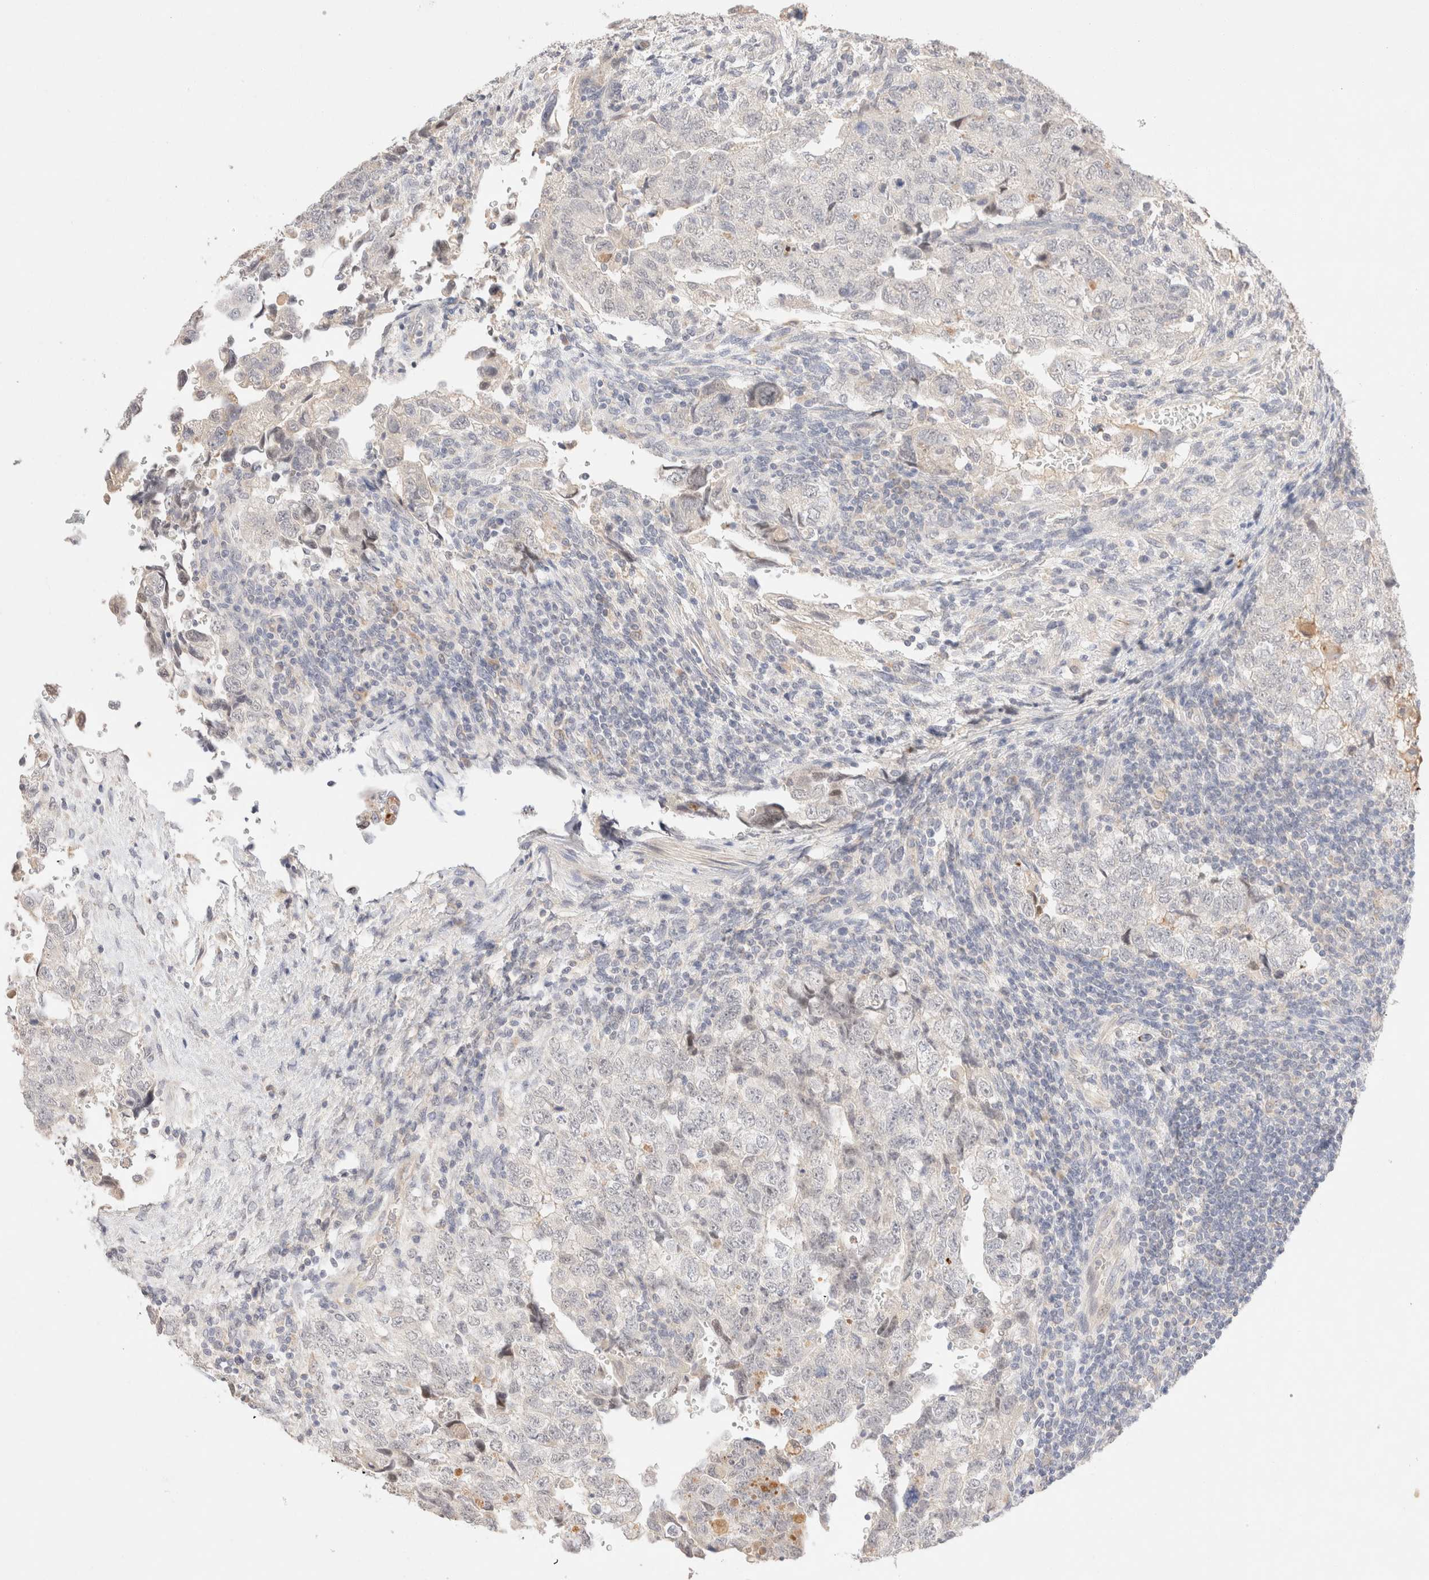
{"staining": {"intensity": "negative", "quantity": "none", "location": "none"}, "tissue": "testis cancer", "cell_type": "Tumor cells", "image_type": "cancer", "snomed": [{"axis": "morphology", "description": "Normal tissue, NOS"}, {"axis": "morphology", "description": "Carcinoma, Embryonal, NOS"}, {"axis": "topography", "description": "Testis"}], "caption": "Immunohistochemistry (IHC) micrograph of testis cancer stained for a protein (brown), which exhibits no positivity in tumor cells. (DAB immunohistochemistry, high magnification).", "gene": "SNTB1", "patient": {"sex": "male", "age": 36}}